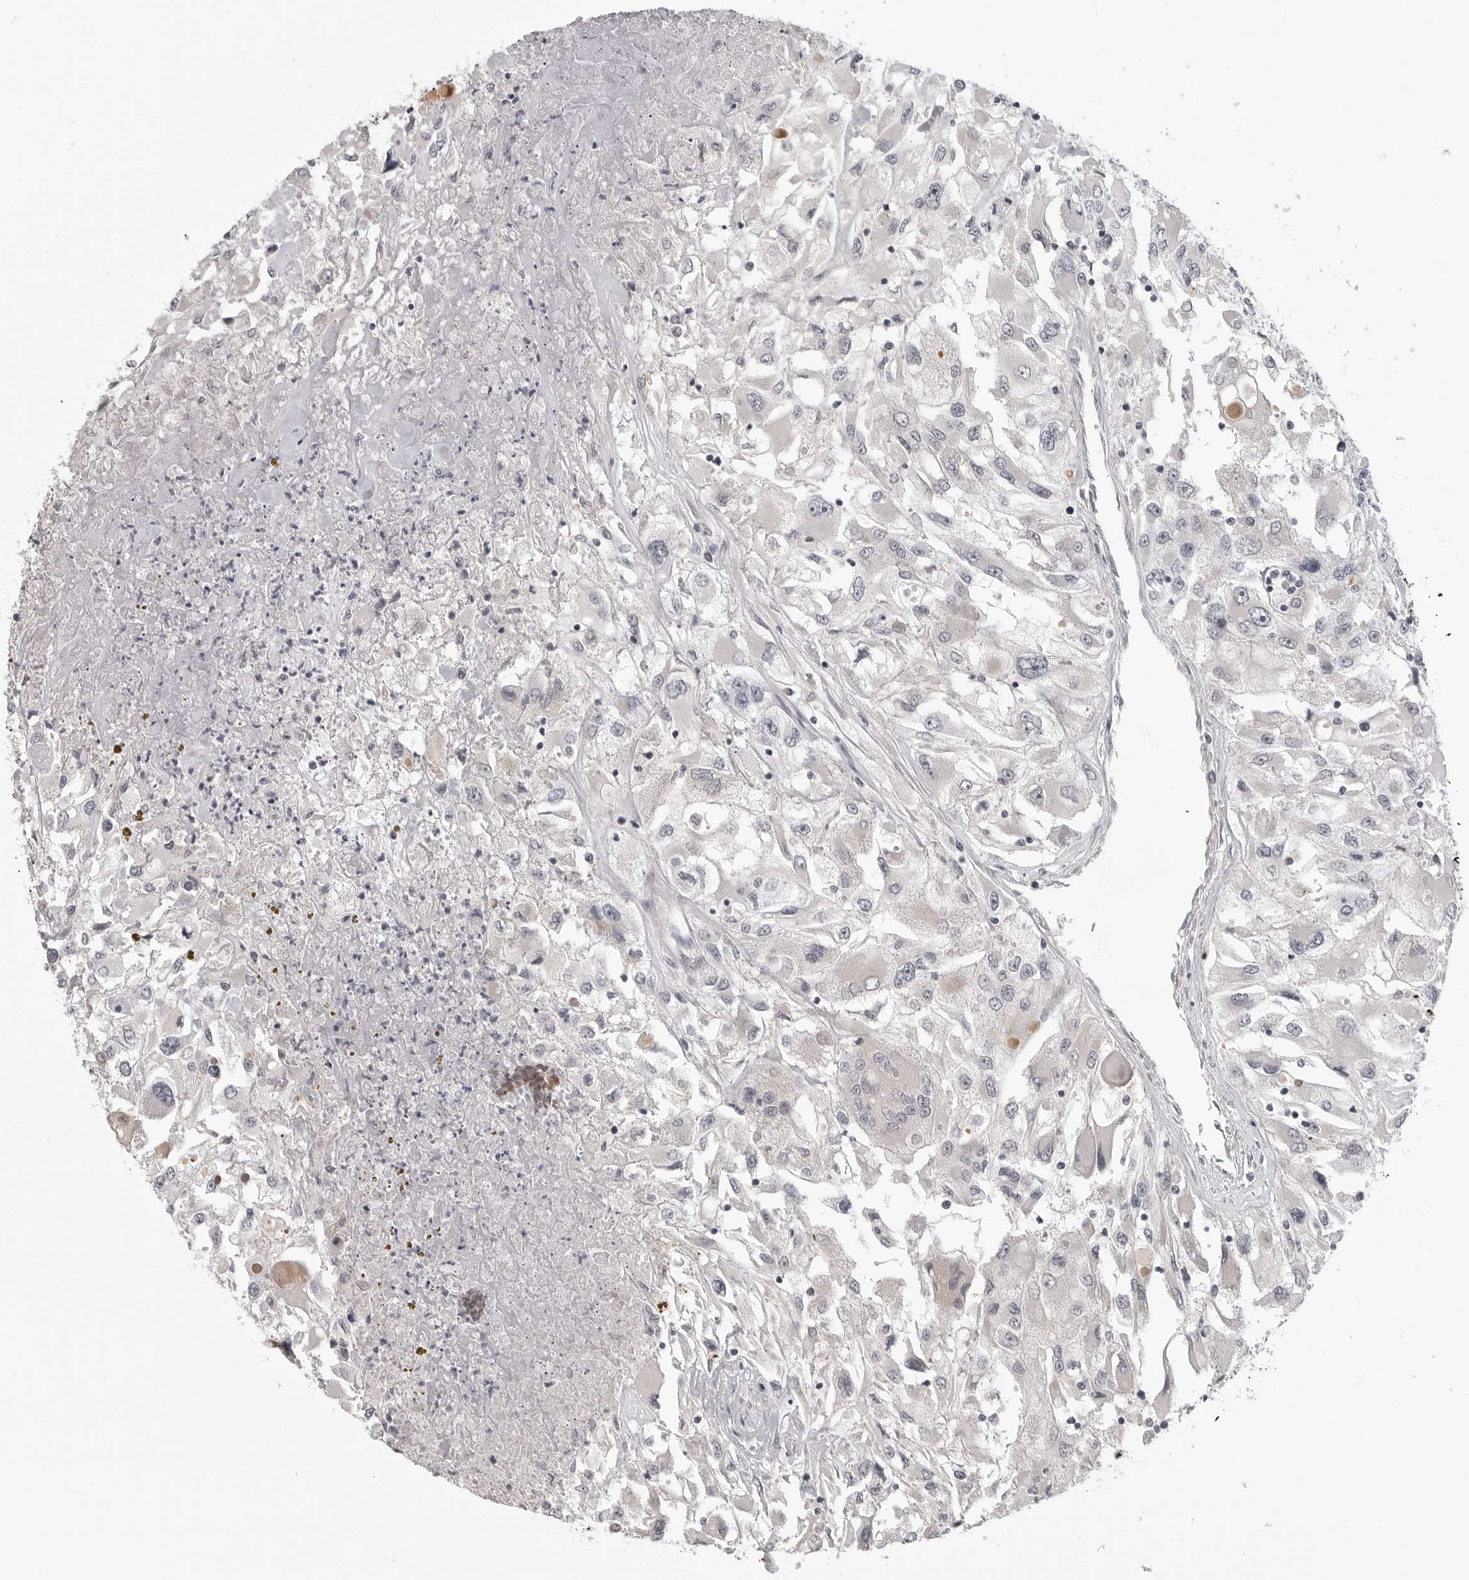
{"staining": {"intensity": "negative", "quantity": "none", "location": "none"}, "tissue": "renal cancer", "cell_type": "Tumor cells", "image_type": "cancer", "snomed": [{"axis": "morphology", "description": "Adenocarcinoma, NOS"}, {"axis": "topography", "description": "Kidney"}], "caption": "IHC photomicrograph of adenocarcinoma (renal) stained for a protein (brown), which displays no positivity in tumor cells. (Stains: DAB immunohistochemistry with hematoxylin counter stain, Microscopy: brightfield microscopy at high magnification).", "gene": "CD300LD", "patient": {"sex": "female", "age": 52}}